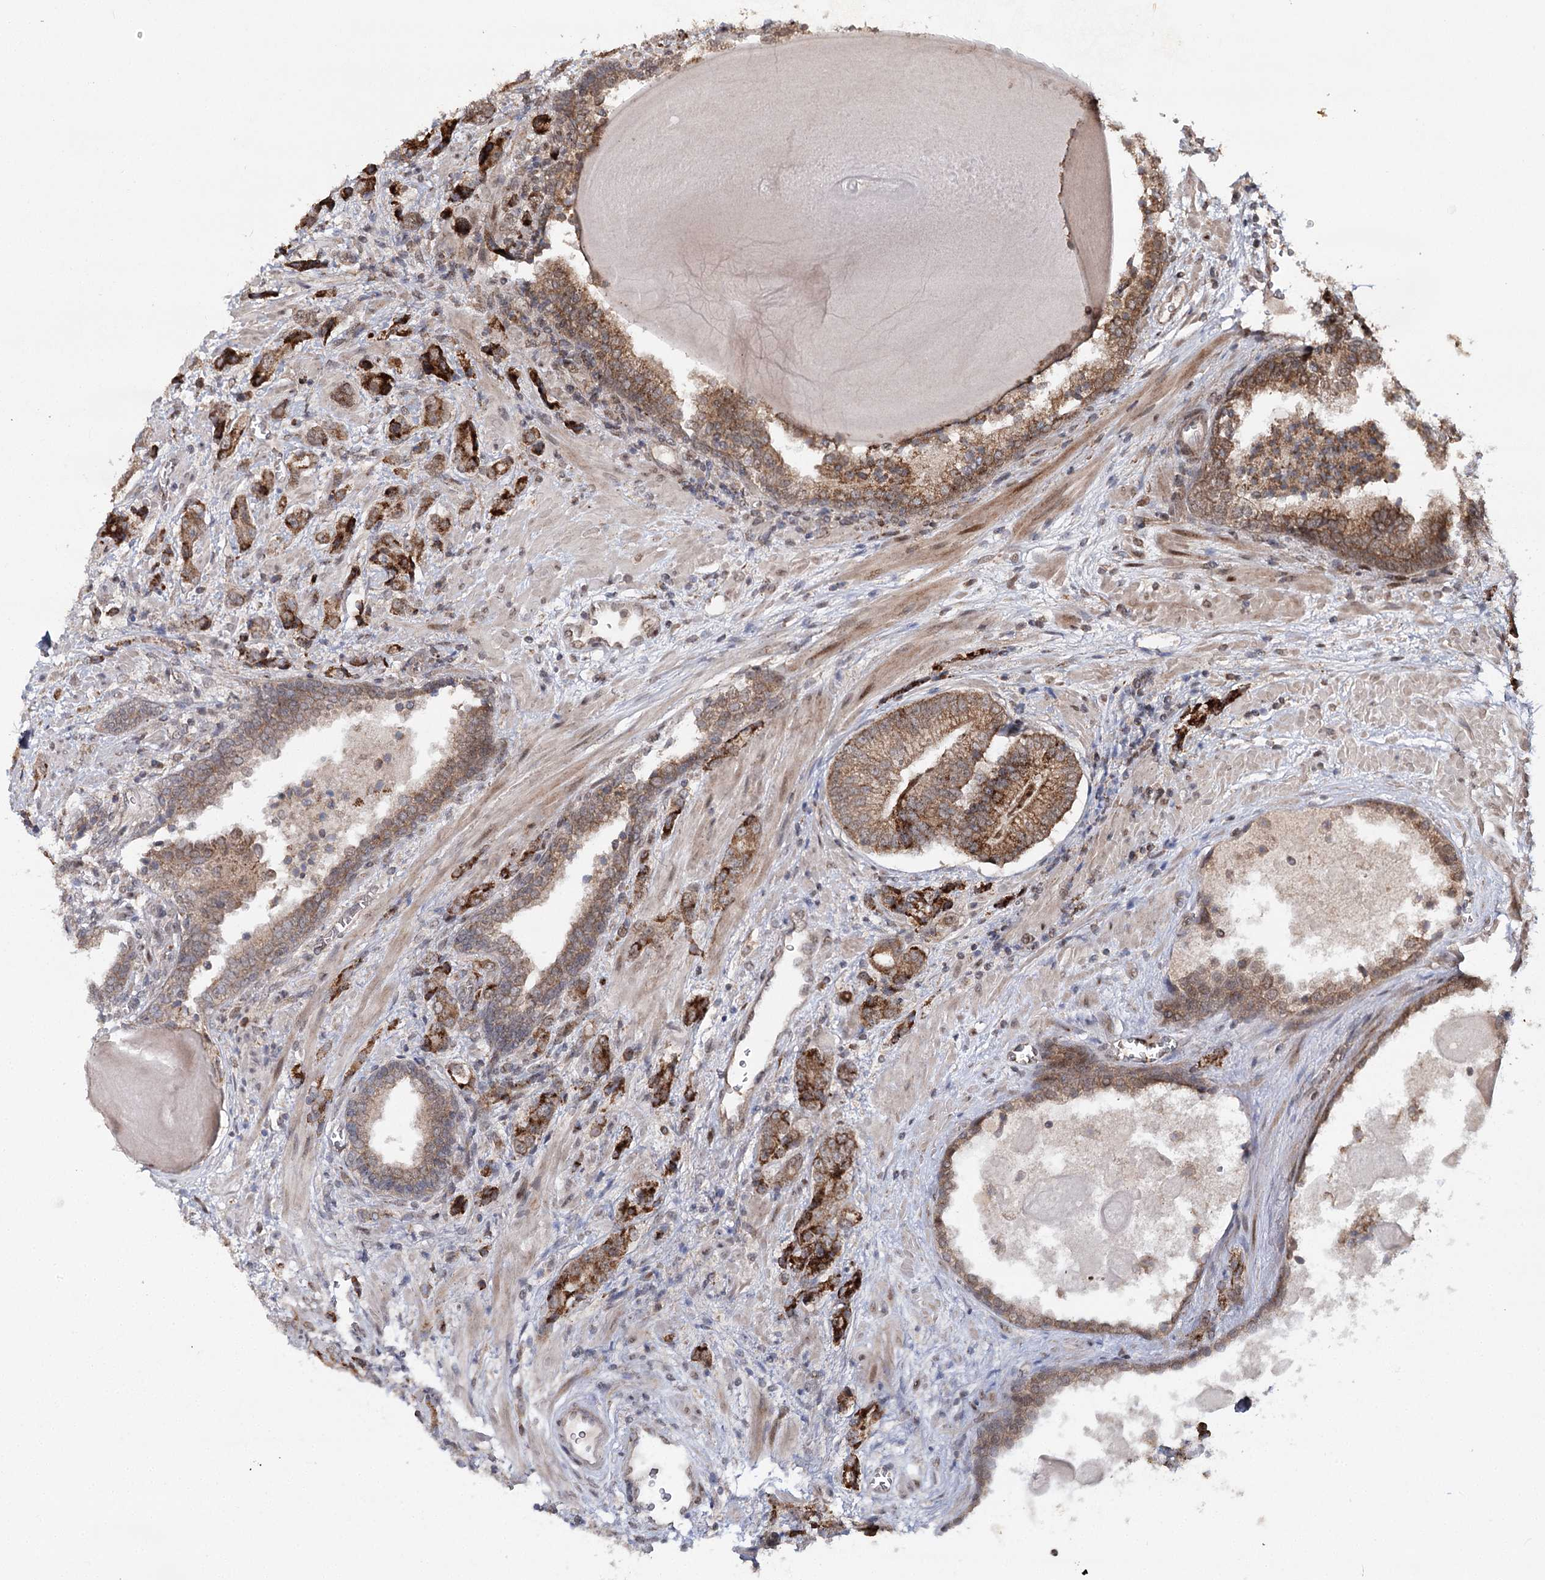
{"staining": {"intensity": "moderate", "quantity": ">75%", "location": "cytoplasmic/membranous"}, "tissue": "prostate cancer", "cell_type": "Tumor cells", "image_type": "cancer", "snomed": [{"axis": "morphology", "description": "Adenocarcinoma, High grade"}, {"axis": "topography", "description": "Prostate"}], "caption": "Moderate cytoplasmic/membranous protein positivity is identified in approximately >75% of tumor cells in prostate adenocarcinoma (high-grade).", "gene": "ZNRF3", "patient": {"sex": "male", "age": 57}}